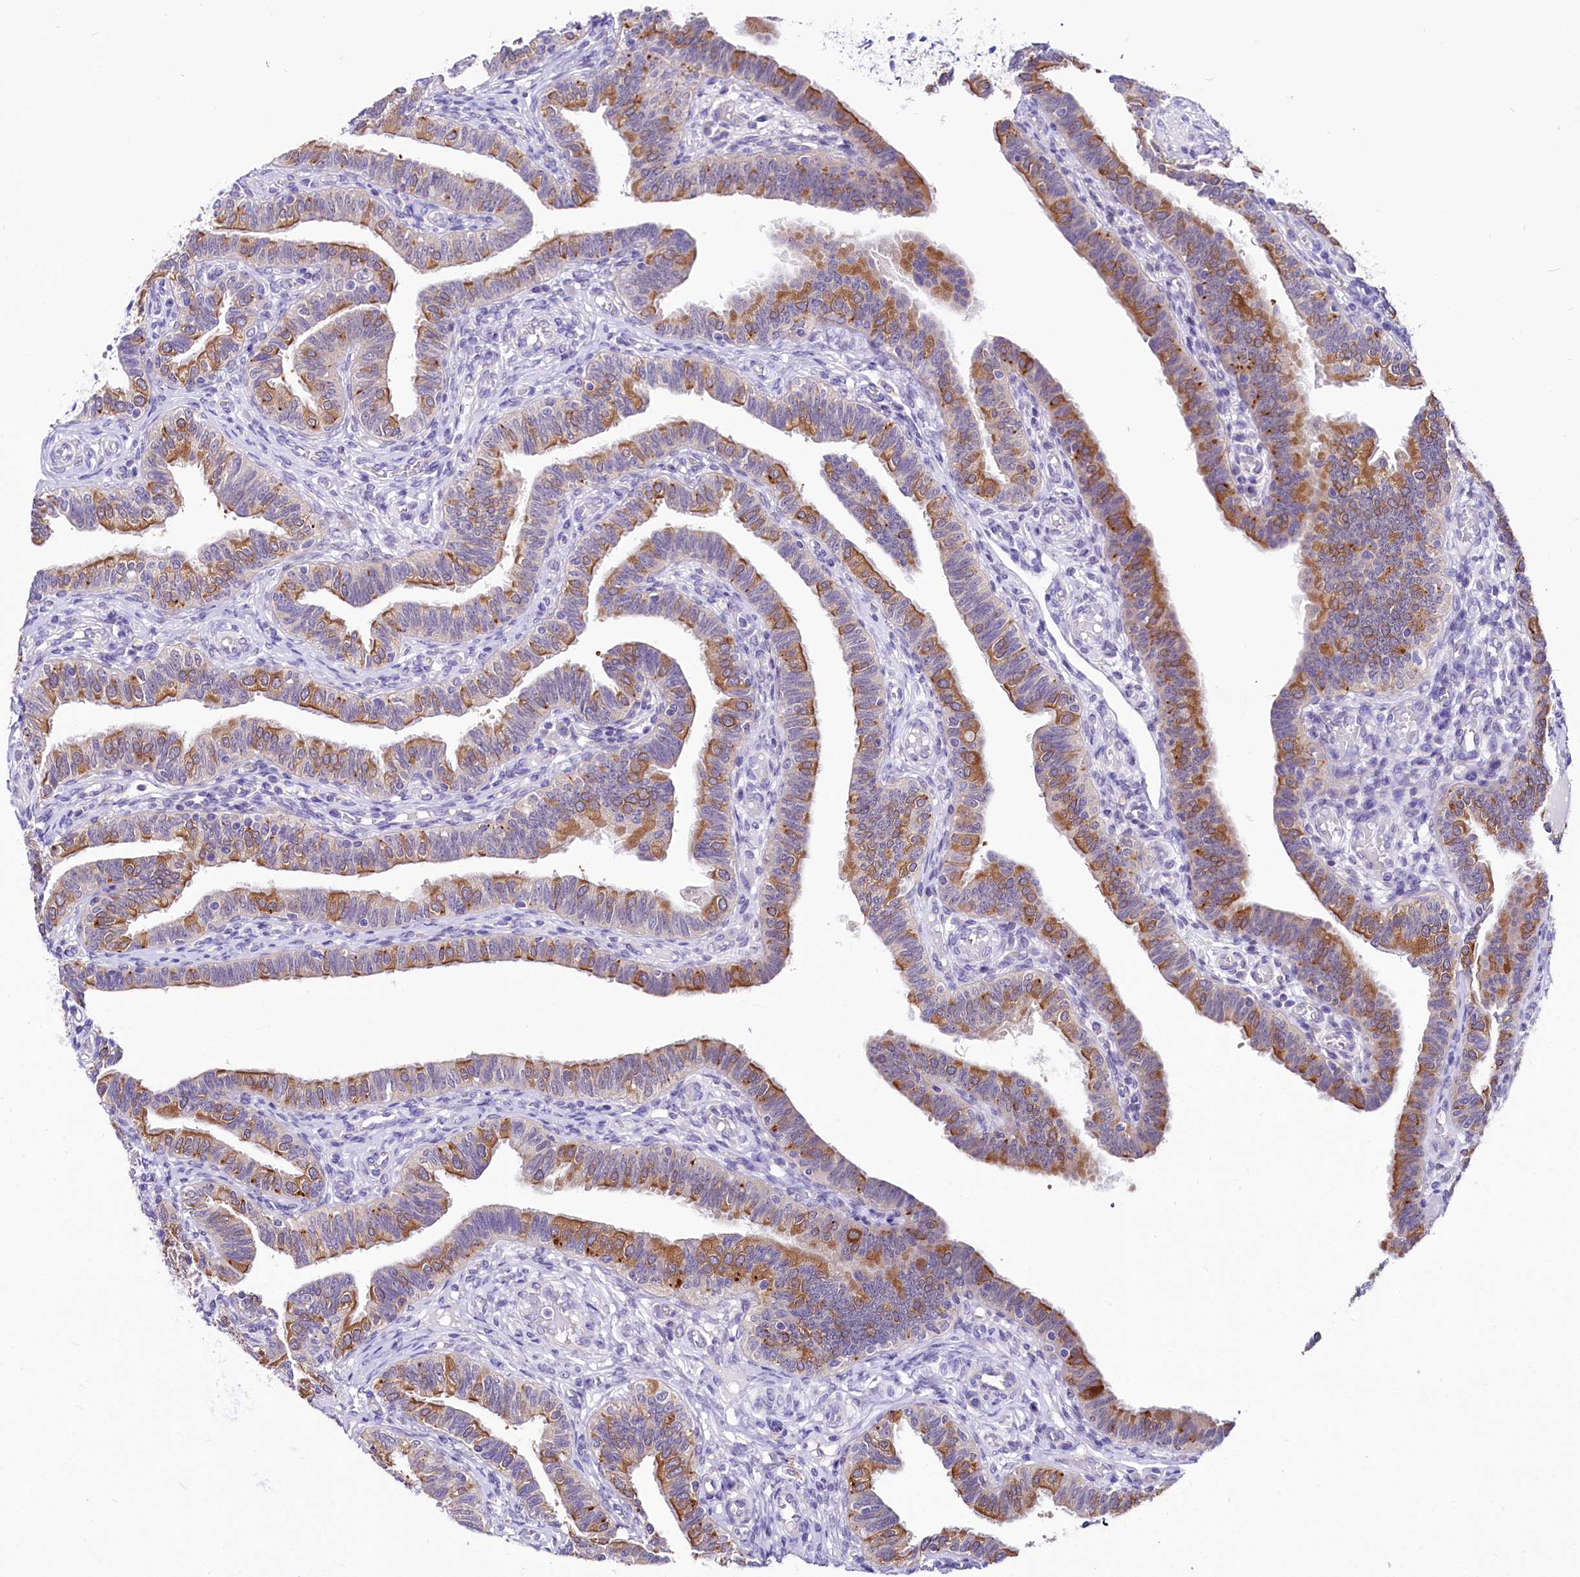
{"staining": {"intensity": "moderate", "quantity": "25%-75%", "location": "cytoplasmic/membranous"}, "tissue": "fallopian tube", "cell_type": "Glandular cells", "image_type": "normal", "snomed": [{"axis": "morphology", "description": "Normal tissue, NOS"}, {"axis": "topography", "description": "Fallopian tube"}], "caption": "Fallopian tube stained for a protein (brown) shows moderate cytoplasmic/membranous positive expression in about 25%-75% of glandular cells.", "gene": "ABHD5", "patient": {"sex": "female", "age": 39}}